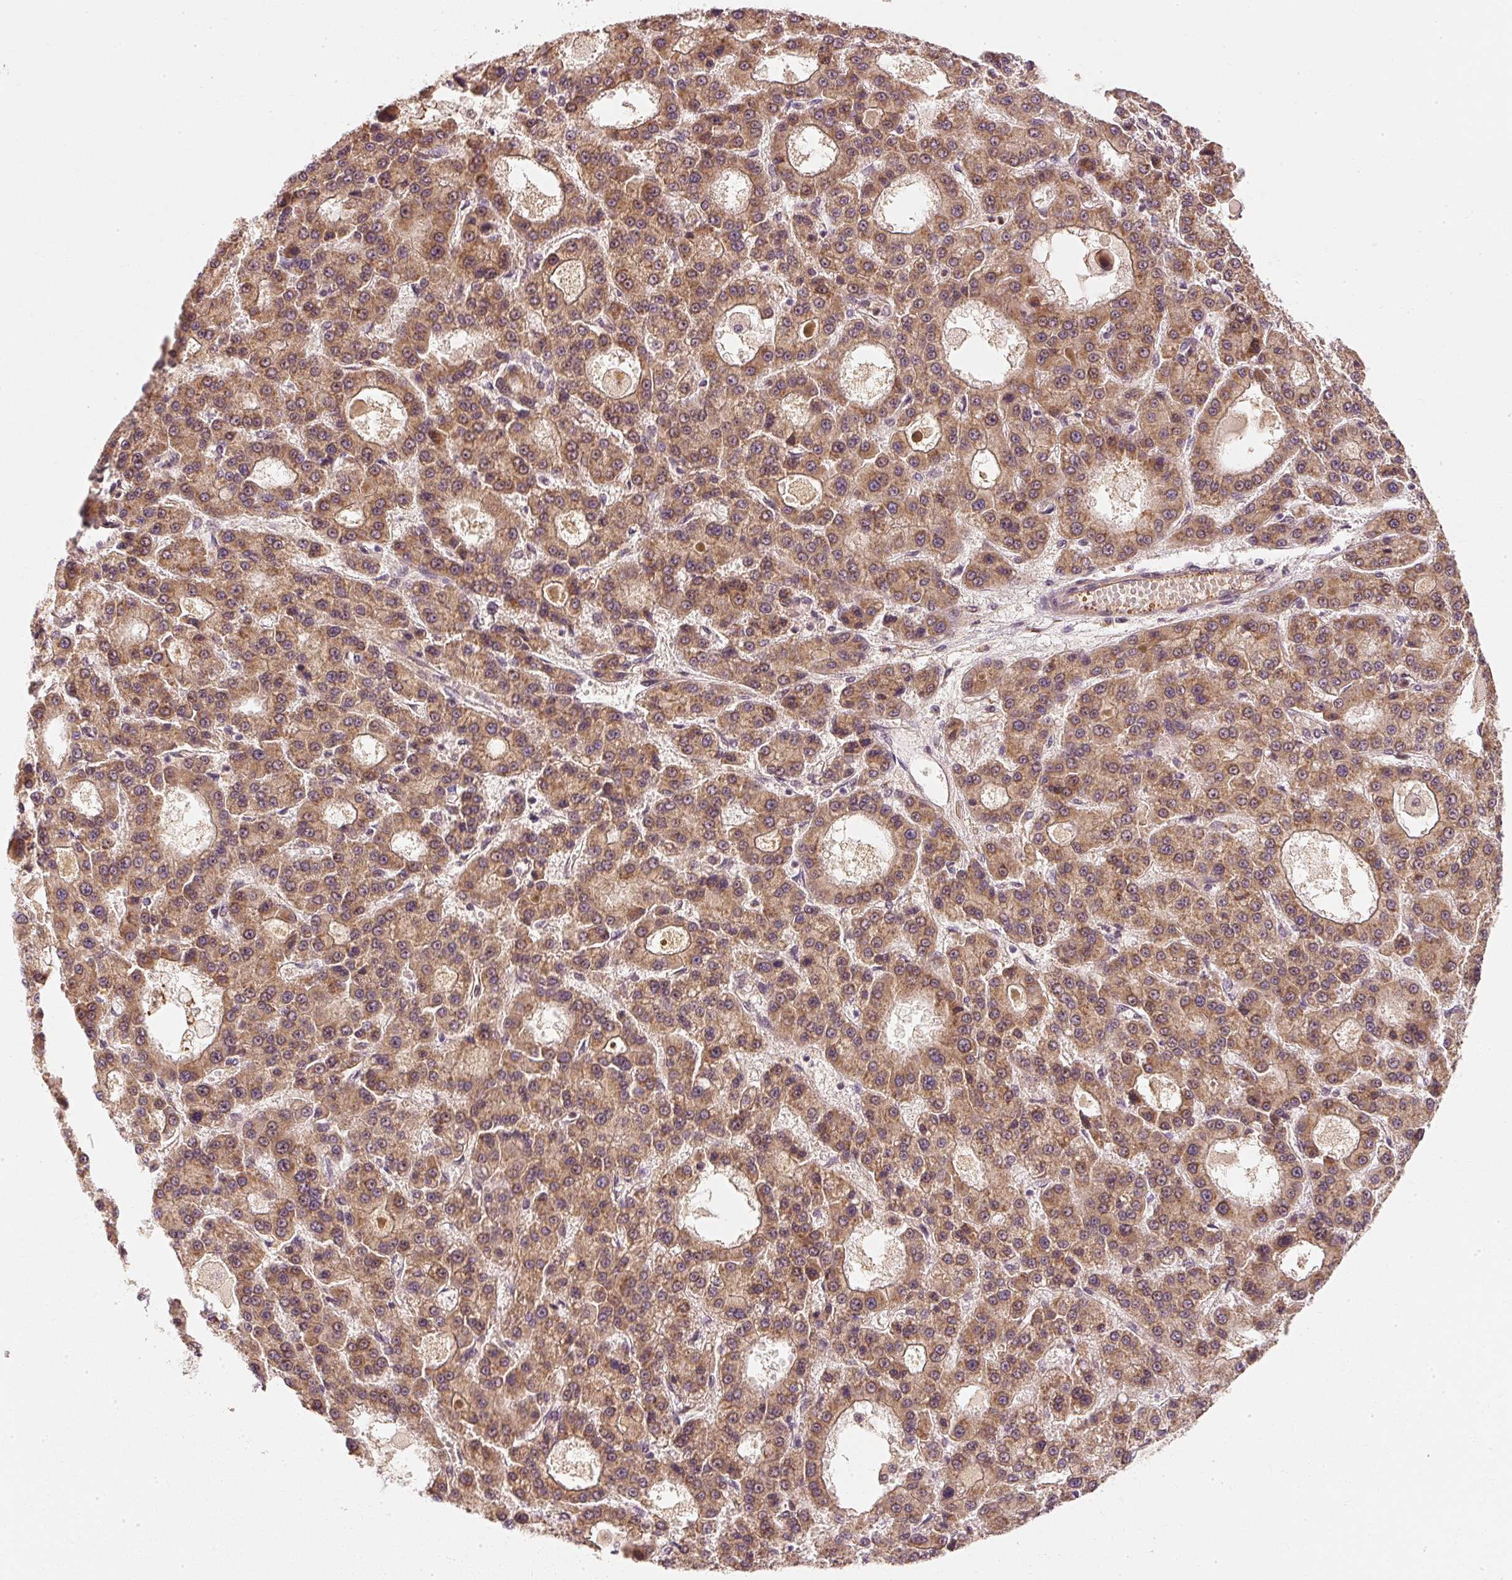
{"staining": {"intensity": "moderate", "quantity": ">75%", "location": "cytoplasmic/membranous"}, "tissue": "liver cancer", "cell_type": "Tumor cells", "image_type": "cancer", "snomed": [{"axis": "morphology", "description": "Carcinoma, Hepatocellular, NOS"}, {"axis": "topography", "description": "Liver"}], "caption": "An image of human liver cancer (hepatocellular carcinoma) stained for a protein shows moderate cytoplasmic/membranous brown staining in tumor cells. The protein of interest is stained brown, and the nuclei are stained in blue (DAB IHC with brightfield microscopy, high magnification).", "gene": "EEF1A2", "patient": {"sex": "male", "age": 70}}